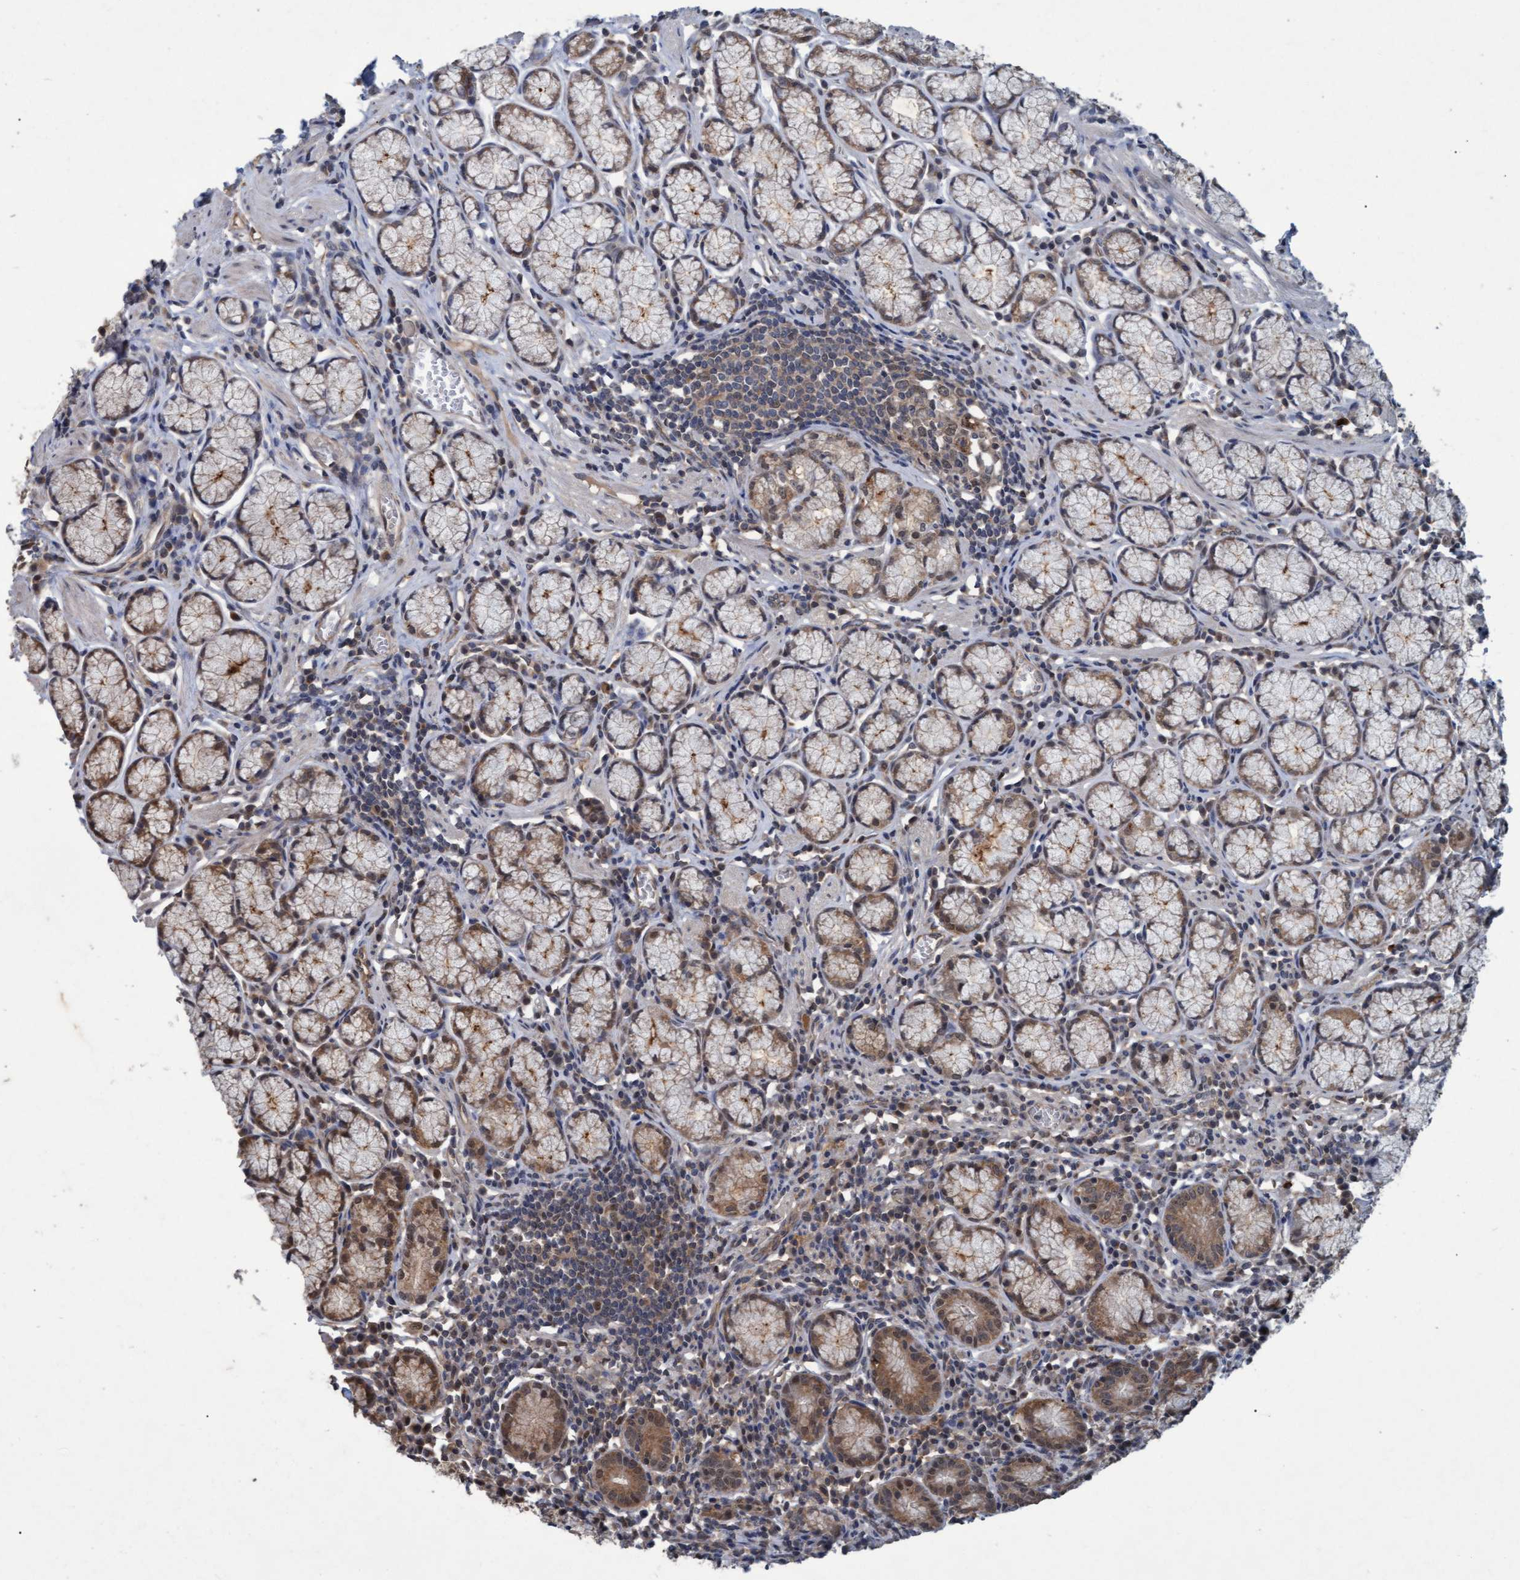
{"staining": {"intensity": "moderate", "quantity": ">75%", "location": "cytoplasmic/membranous,nuclear"}, "tissue": "stomach", "cell_type": "Glandular cells", "image_type": "normal", "snomed": [{"axis": "morphology", "description": "Normal tissue, NOS"}, {"axis": "topography", "description": "Stomach"}], "caption": "Protein expression by immunohistochemistry (IHC) reveals moderate cytoplasmic/membranous,nuclear positivity in about >75% of glandular cells in unremarkable stomach. (Stains: DAB (3,3'-diaminobenzidine) in brown, nuclei in blue, Microscopy: brightfield microscopy at high magnification).", "gene": "PSMB6", "patient": {"sex": "male", "age": 55}}